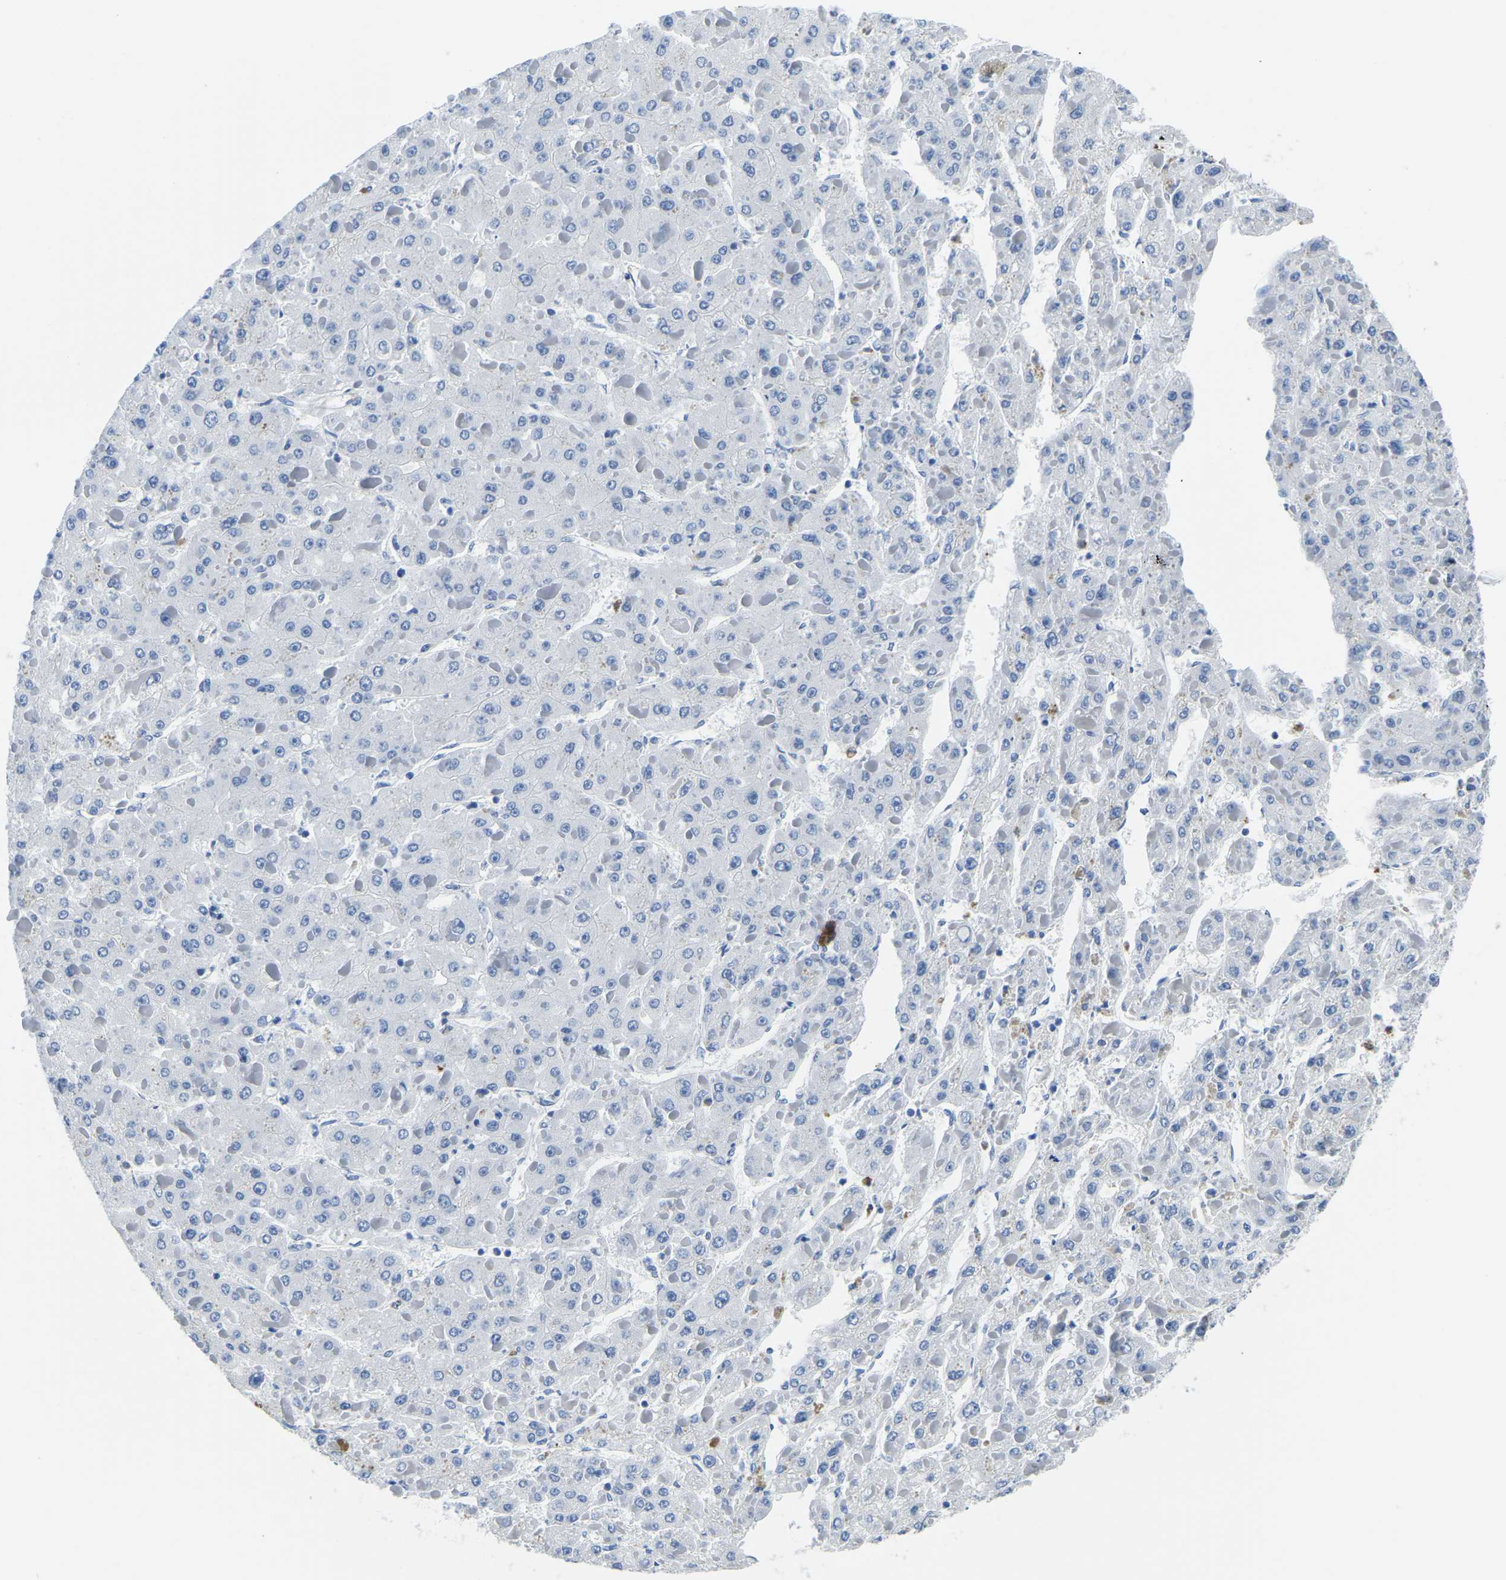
{"staining": {"intensity": "negative", "quantity": "none", "location": "none"}, "tissue": "liver cancer", "cell_type": "Tumor cells", "image_type": "cancer", "snomed": [{"axis": "morphology", "description": "Carcinoma, Hepatocellular, NOS"}, {"axis": "topography", "description": "Liver"}], "caption": "Protein analysis of liver cancer reveals no significant staining in tumor cells. (Stains: DAB IHC with hematoxylin counter stain, Microscopy: brightfield microscopy at high magnification).", "gene": "MS4A3", "patient": {"sex": "female", "age": 73}}